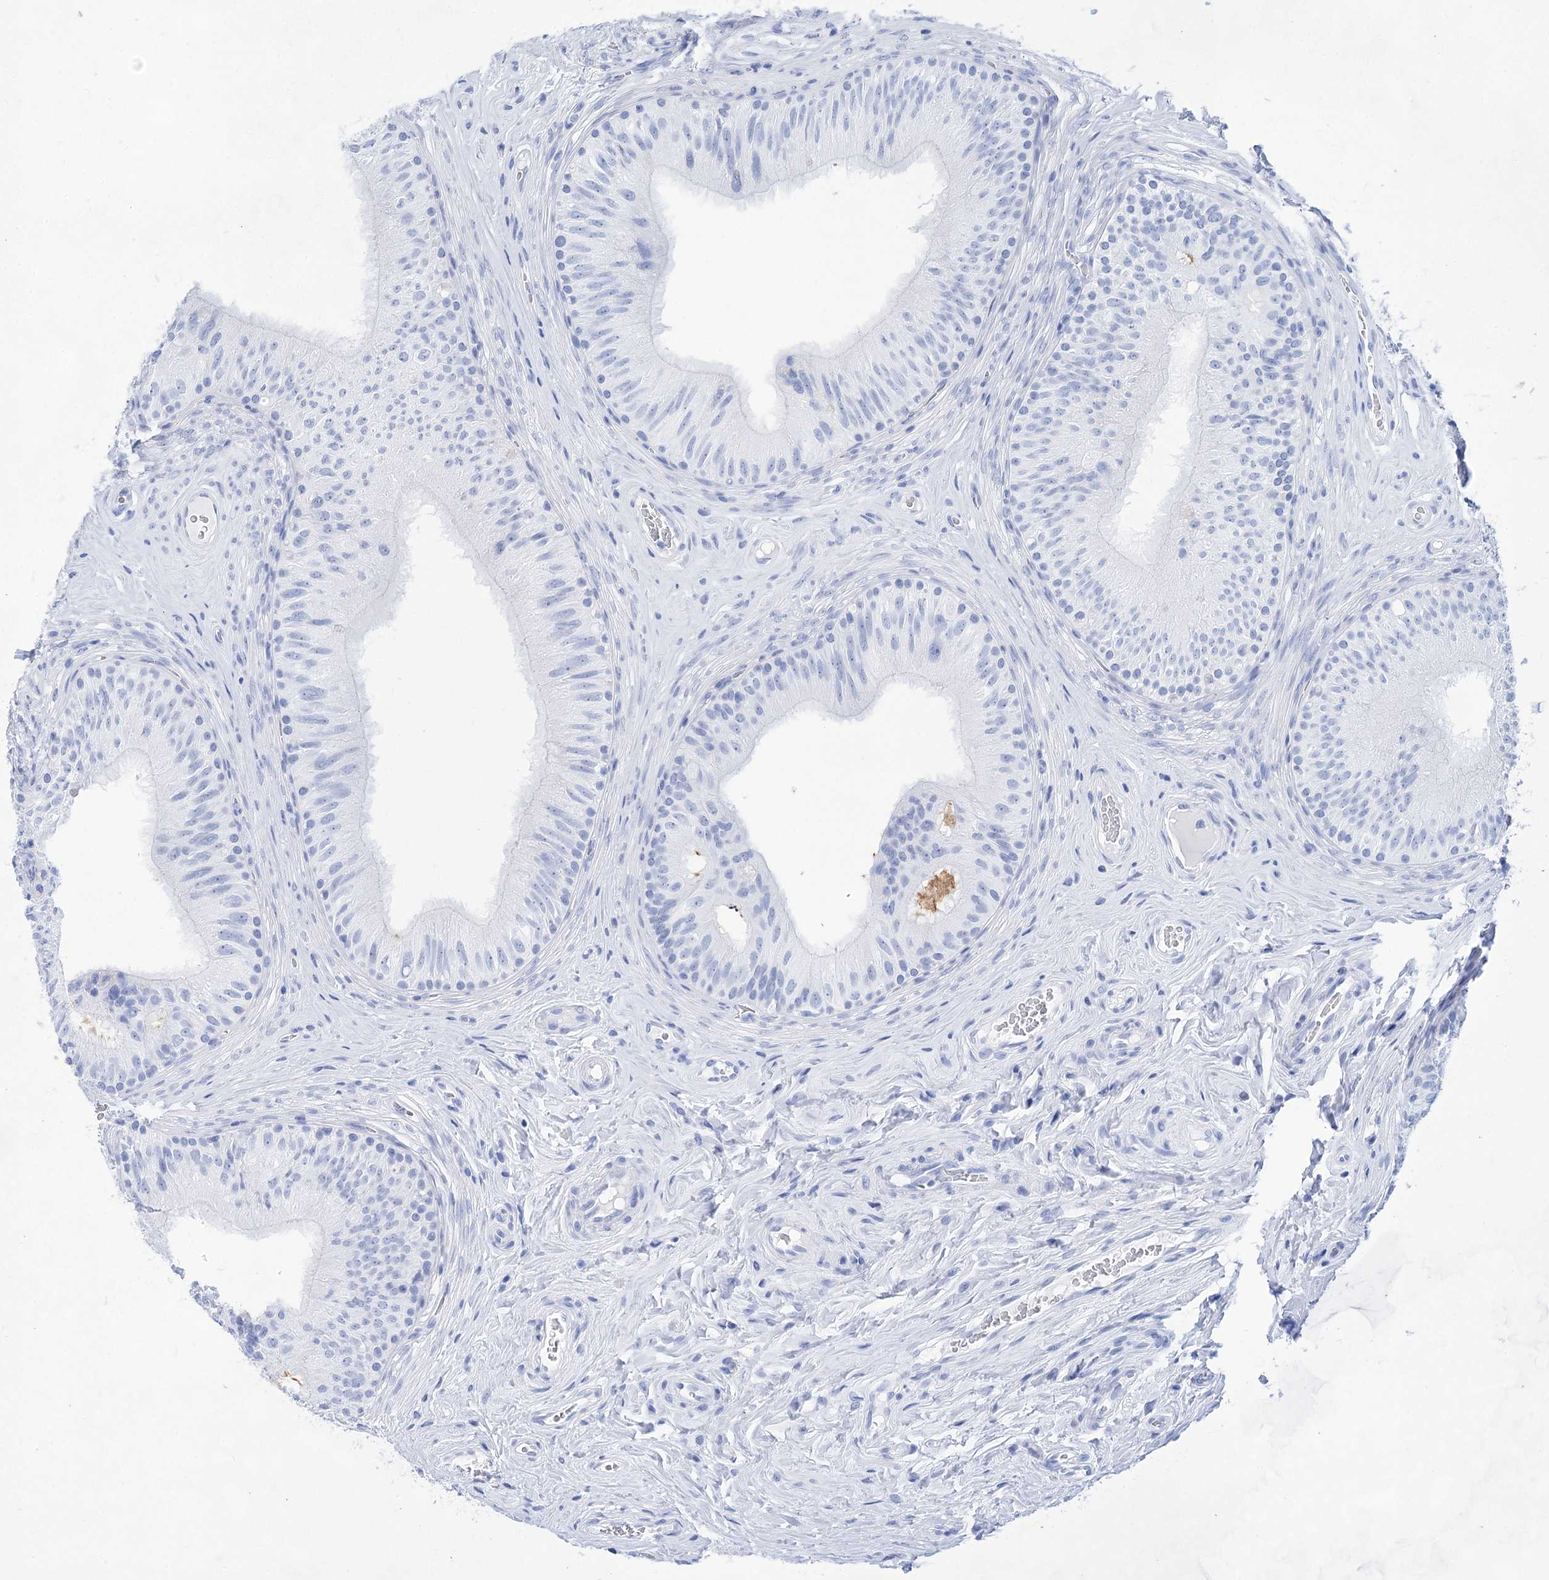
{"staining": {"intensity": "negative", "quantity": "none", "location": "none"}, "tissue": "epididymis", "cell_type": "Glandular cells", "image_type": "normal", "snomed": [{"axis": "morphology", "description": "Normal tissue, NOS"}, {"axis": "topography", "description": "Epididymis"}], "caption": "Epididymis stained for a protein using IHC exhibits no staining glandular cells.", "gene": "LALBA", "patient": {"sex": "male", "age": 46}}